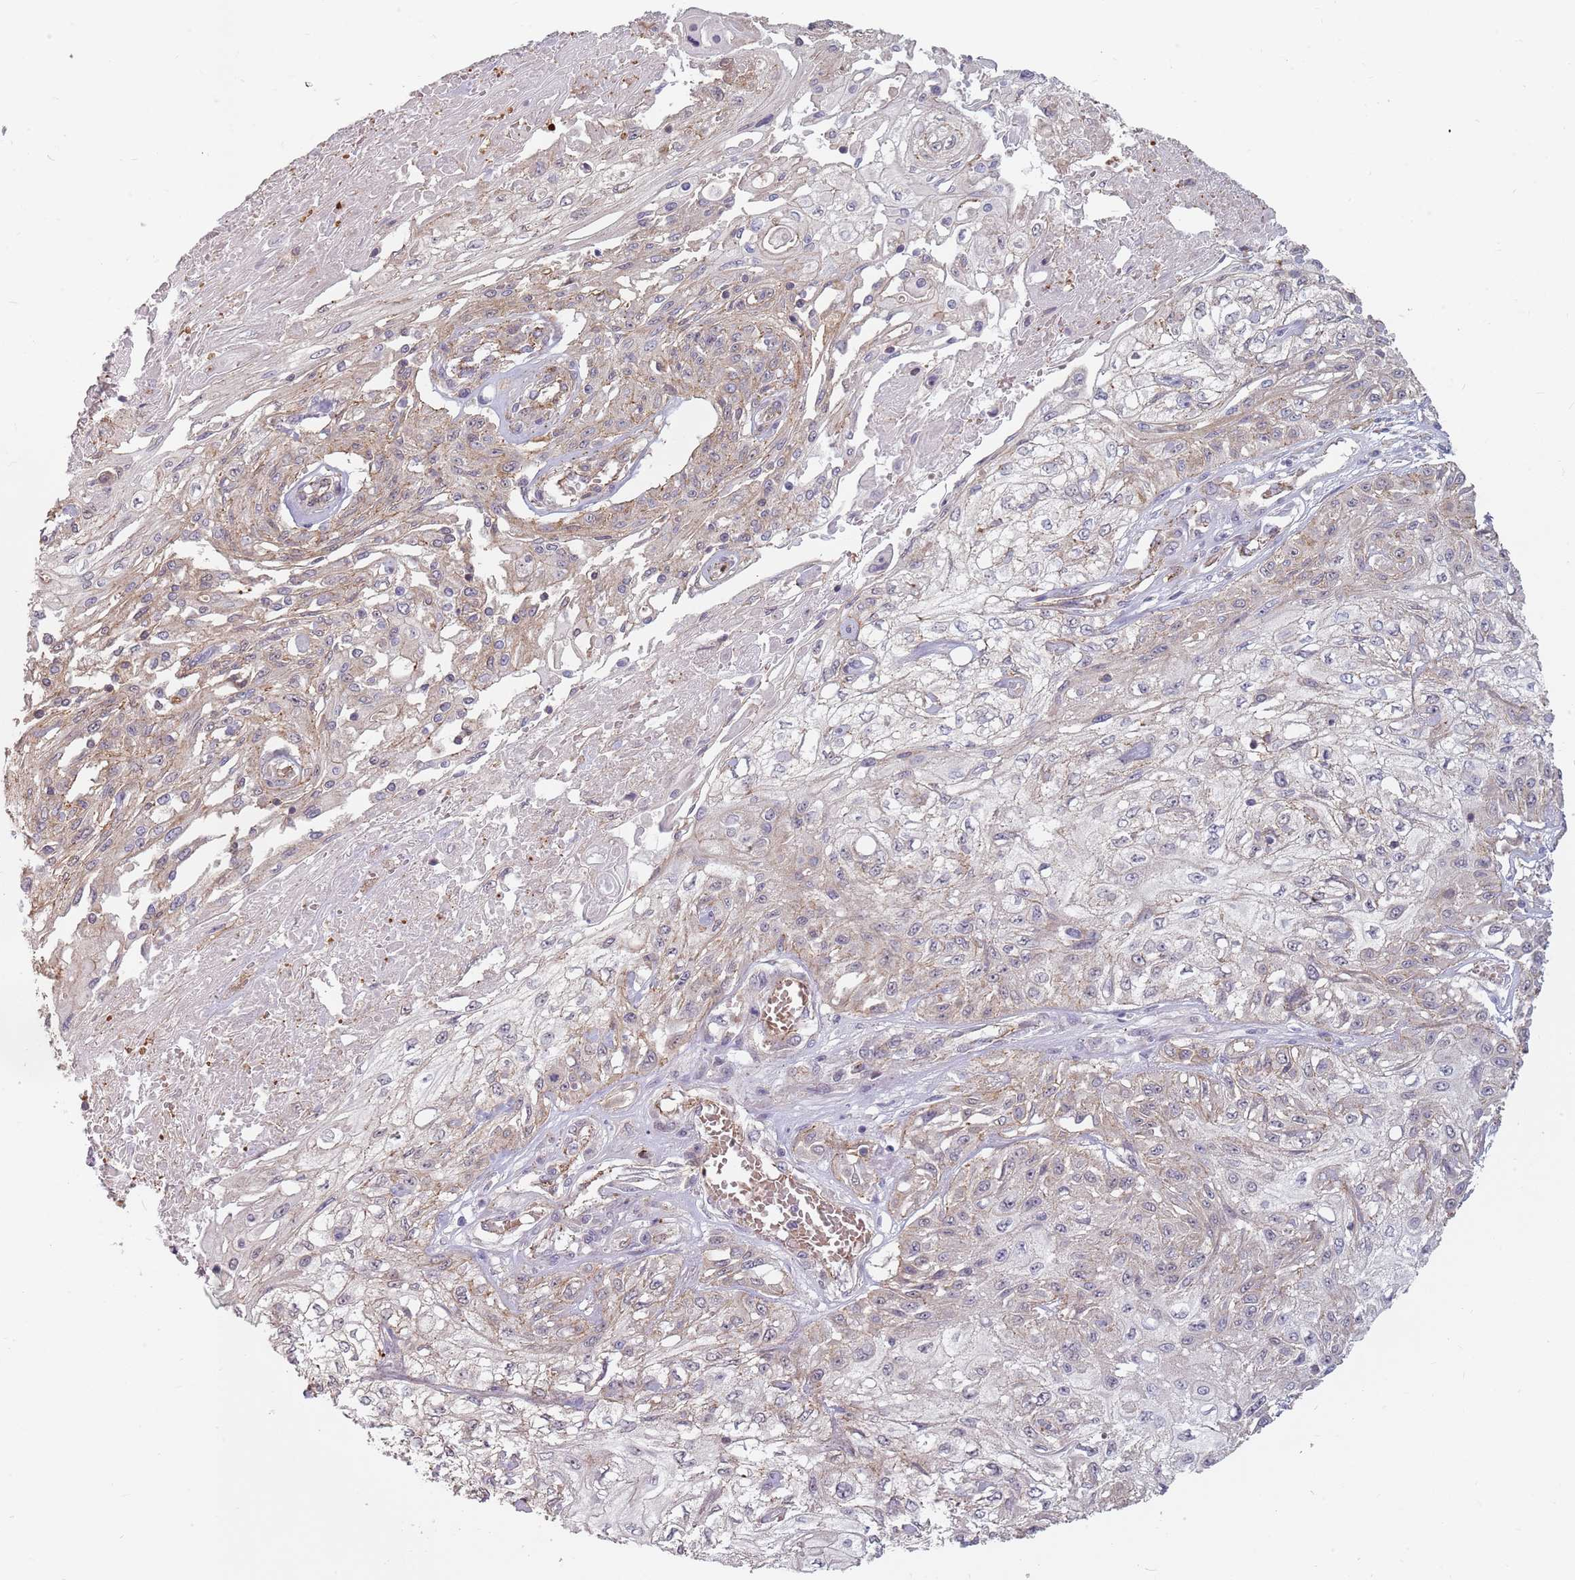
{"staining": {"intensity": "weak", "quantity": "<25%", "location": "cytoplasmic/membranous"}, "tissue": "skin cancer", "cell_type": "Tumor cells", "image_type": "cancer", "snomed": [{"axis": "morphology", "description": "Squamous cell carcinoma, NOS"}, {"axis": "morphology", "description": "Squamous cell carcinoma, metastatic, NOS"}, {"axis": "topography", "description": "Skin"}, {"axis": "topography", "description": "Lymph node"}], "caption": "The photomicrograph exhibits no significant positivity in tumor cells of squamous cell carcinoma (skin).", "gene": "PPP1R14C", "patient": {"sex": "male", "age": 75}}